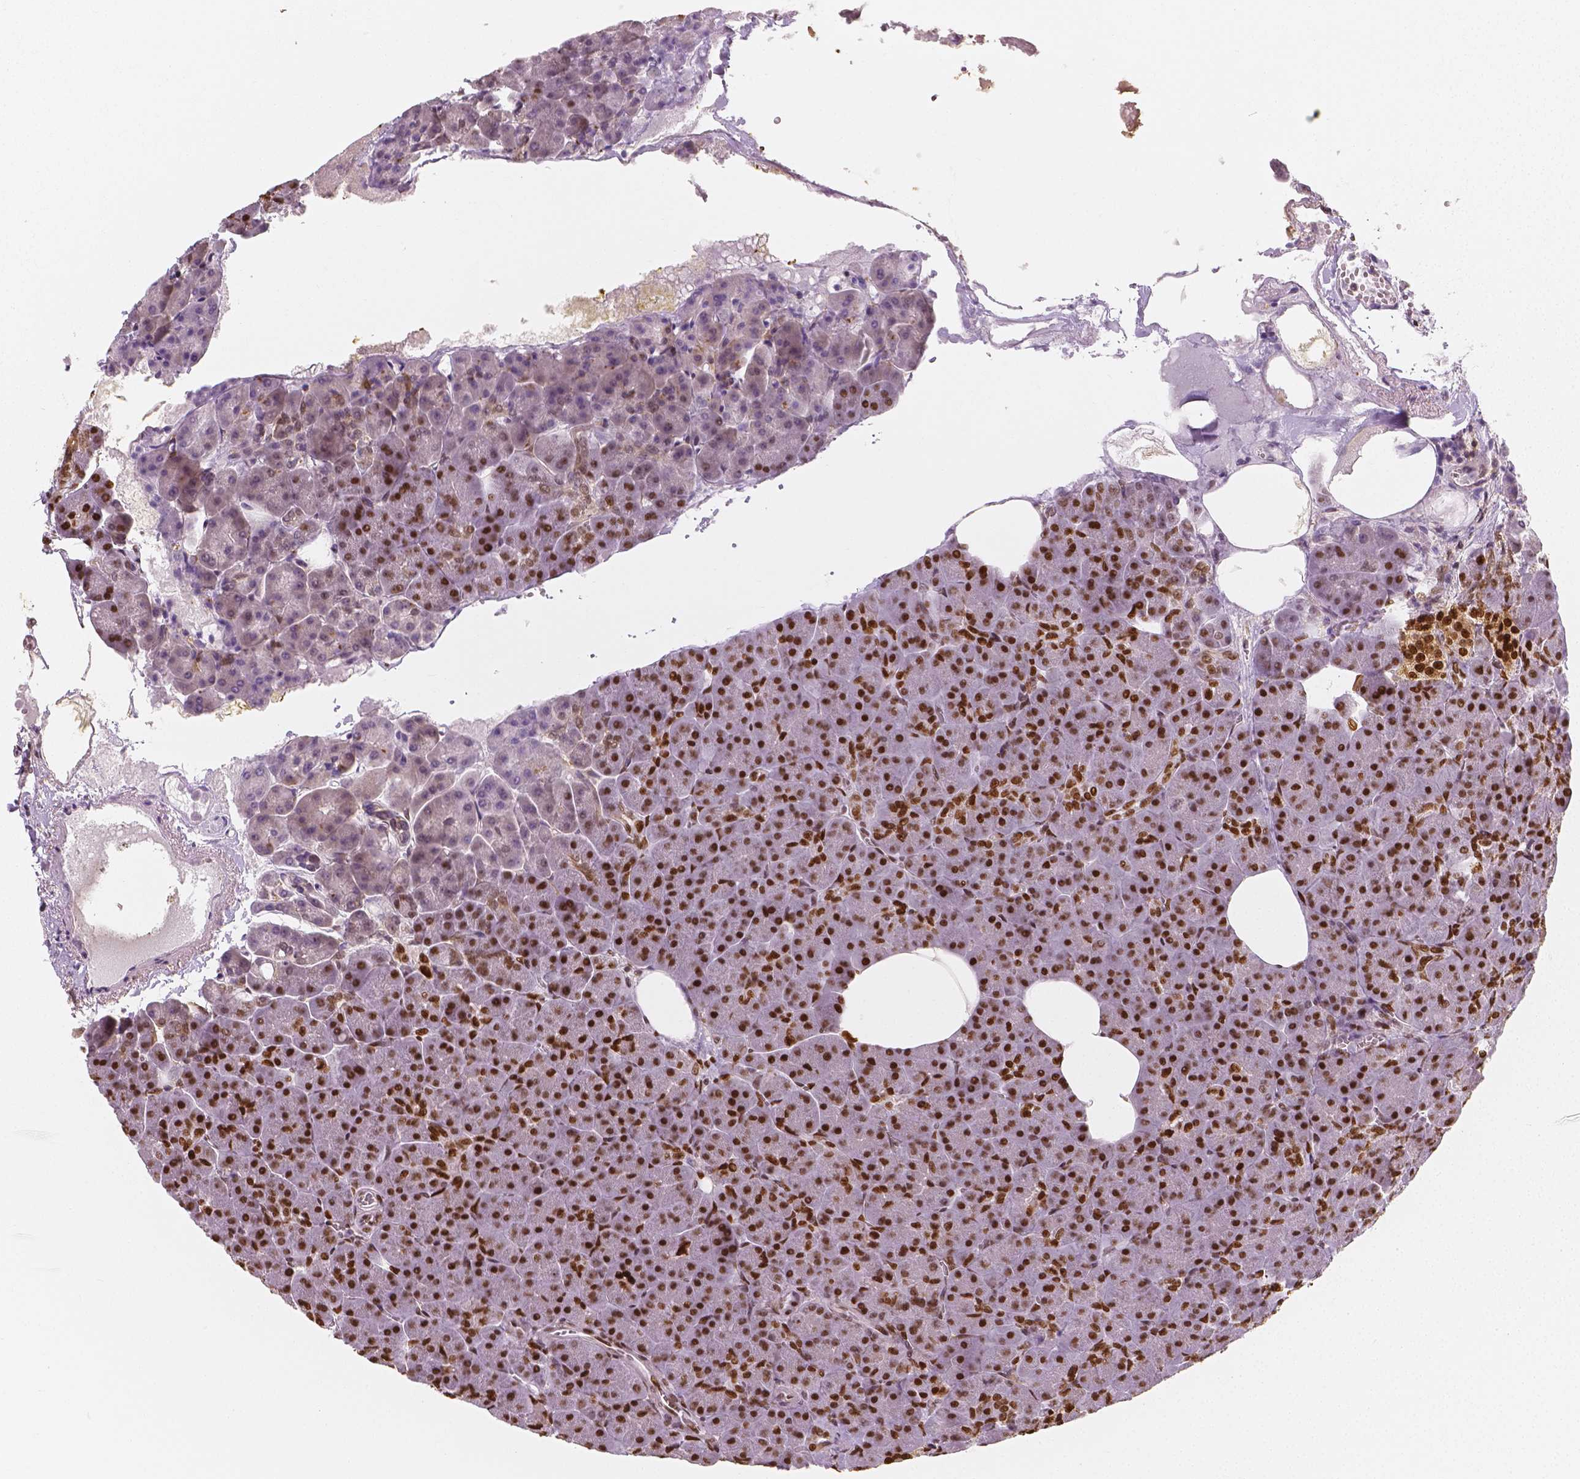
{"staining": {"intensity": "strong", "quantity": ">75%", "location": "nuclear"}, "tissue": "pancreas", "cell_type": "Exocrine glandular cells", "image_type": "normal", "snomed": [{"axis": "morphology", "description": "Normal tissue, NOS"}, {"axis": "topography", "description": "Pancreas"}], "caption": "Protein expression analysis of unremarkable pancreas reveals strong nuclear positivity in approximately >75% of exocrine glandular cells.", "gene": "NUCKS1", "patient": {"sex": "female", "age": 74}}